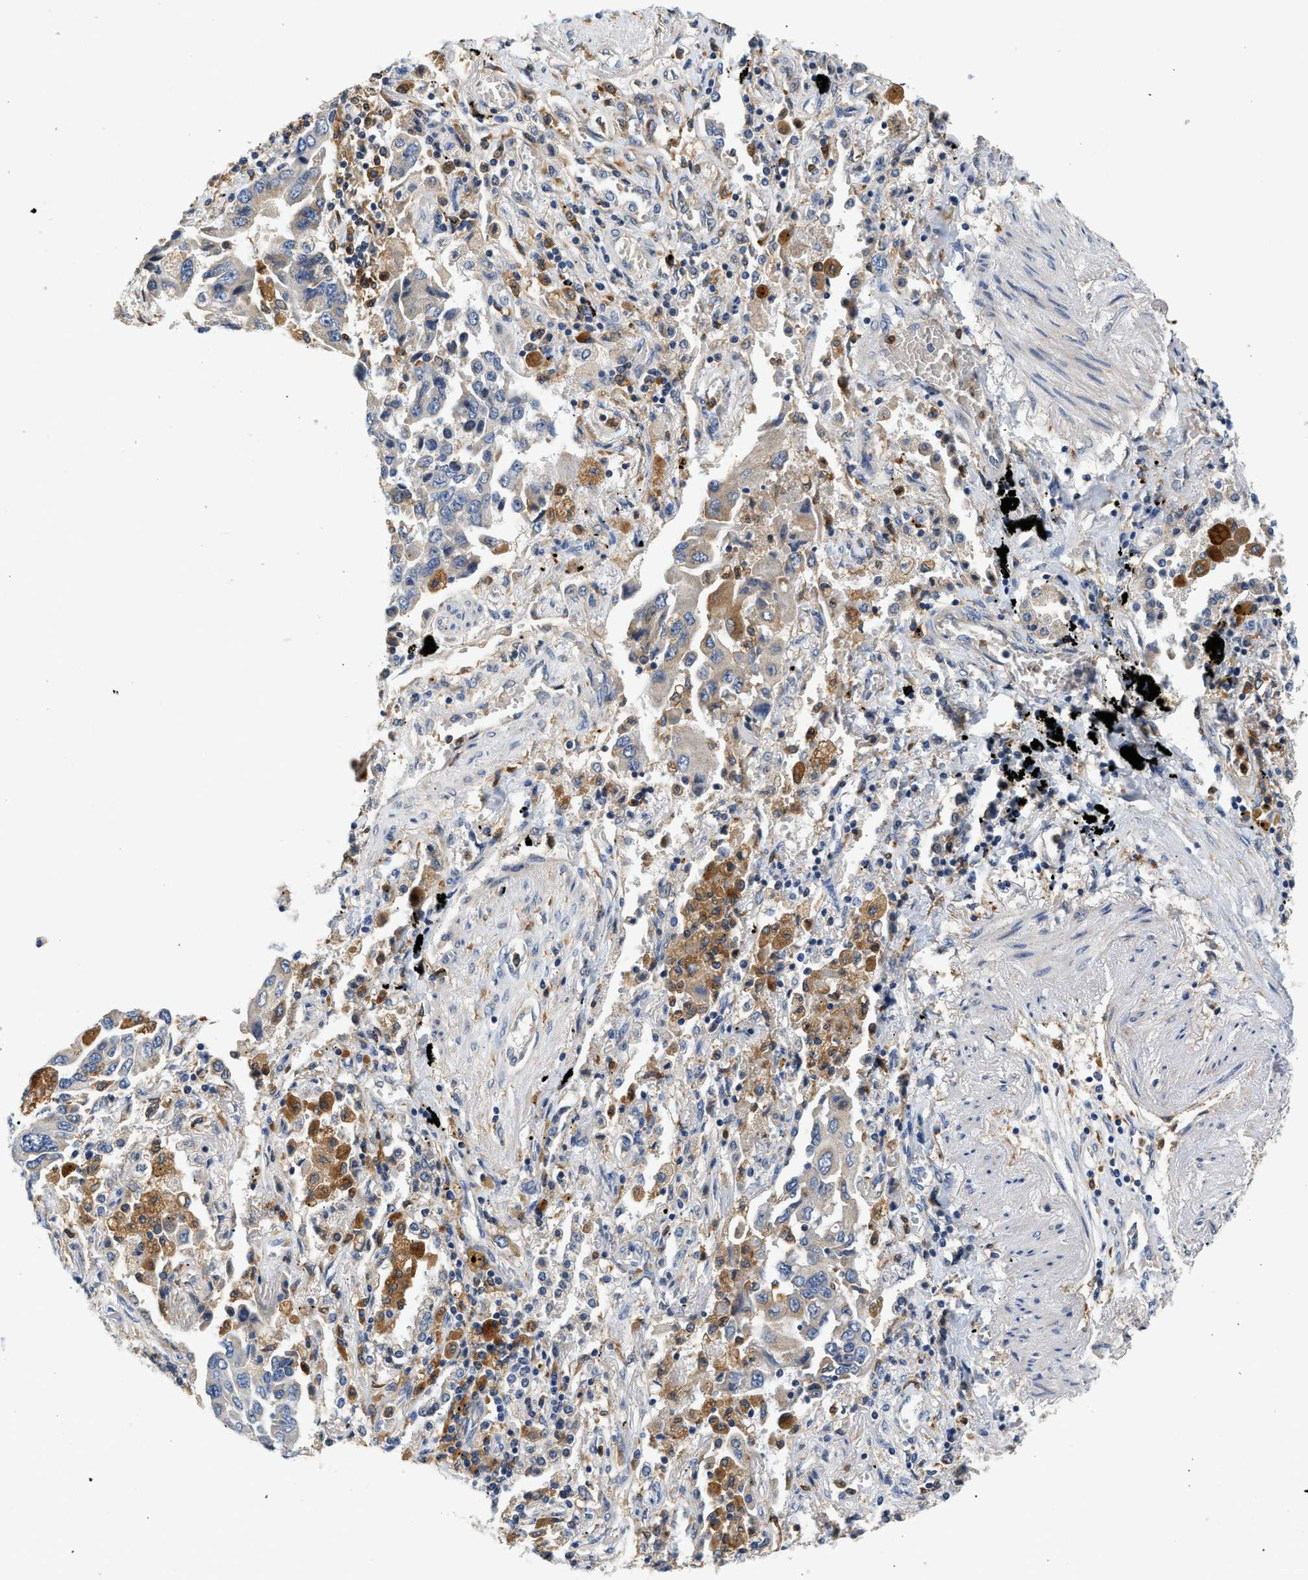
{"staining": {"intensity": "weak", "quantity": "<25%", "location": "cytoplasmic/membranous"}, "tissue": "lung cancer", "cell_type": "Tumor cells", "image_type": "cancer", "snomed": [{"axis": "morphology", "description": "Adenocarcinoma, NOS"}, {"axis": "topography", "description": "Lung"}], "caption": "Immunohistochemical staining of lung cancer (adenocarcinoma) exhibits no significant expression in tumor cells. Nuclei are stained in blue.", "gene": "RAB31", "patient": {"sex": "female", "age": 65}}